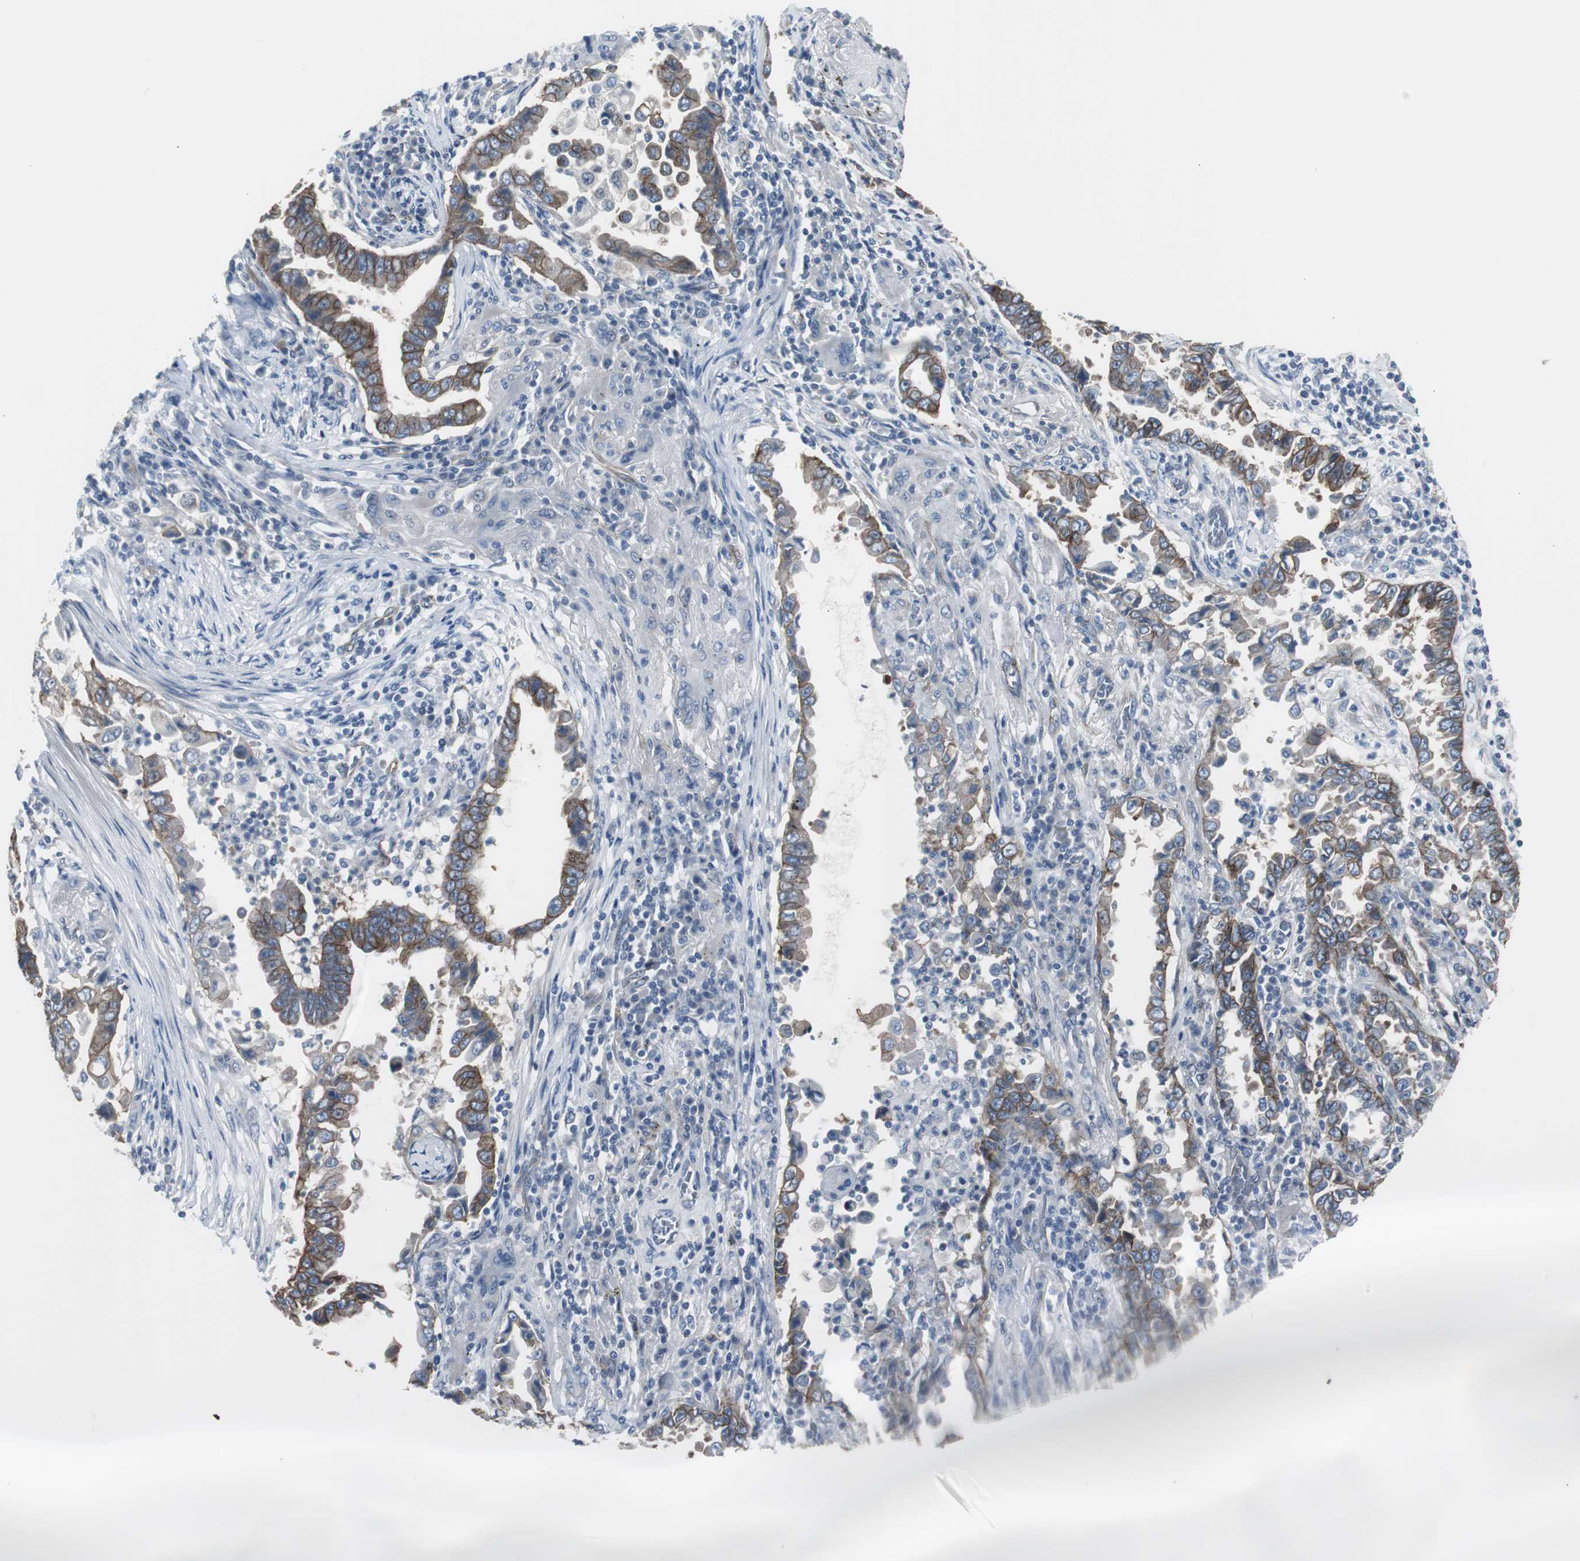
{"staining": {"intensity": "strong", "quantity": ">75%", "location": "cytoplasmic/membranous"}, "tissue": "lung cancer", "cell_type": "Tumor cells", "image_type": "cancer", "snomed": [{"axis": "morphology", "description": "Normal tissue, NOS"}, {"axis": "morphology", "description": "Inflammation, NOS"}, {"axis": "morphology", "description": "Adenocarcinoma, NOS"}, {"axis": "topography", "description": "Lung"}], "caption": "Immunohistochemical staining of human adenocarcinoma (lung) shows strong cytoplasmic/membranous protein positivity in about >75% of tumor cells. The staining is performed using DAB (3,3'-diaminobenzidine) brown chromogen to label protein expression. The nuclei are counter-stained blue using hematoxylin.", "gene": "STXBP4", "patient": {"sex": "female", "age": 64}}